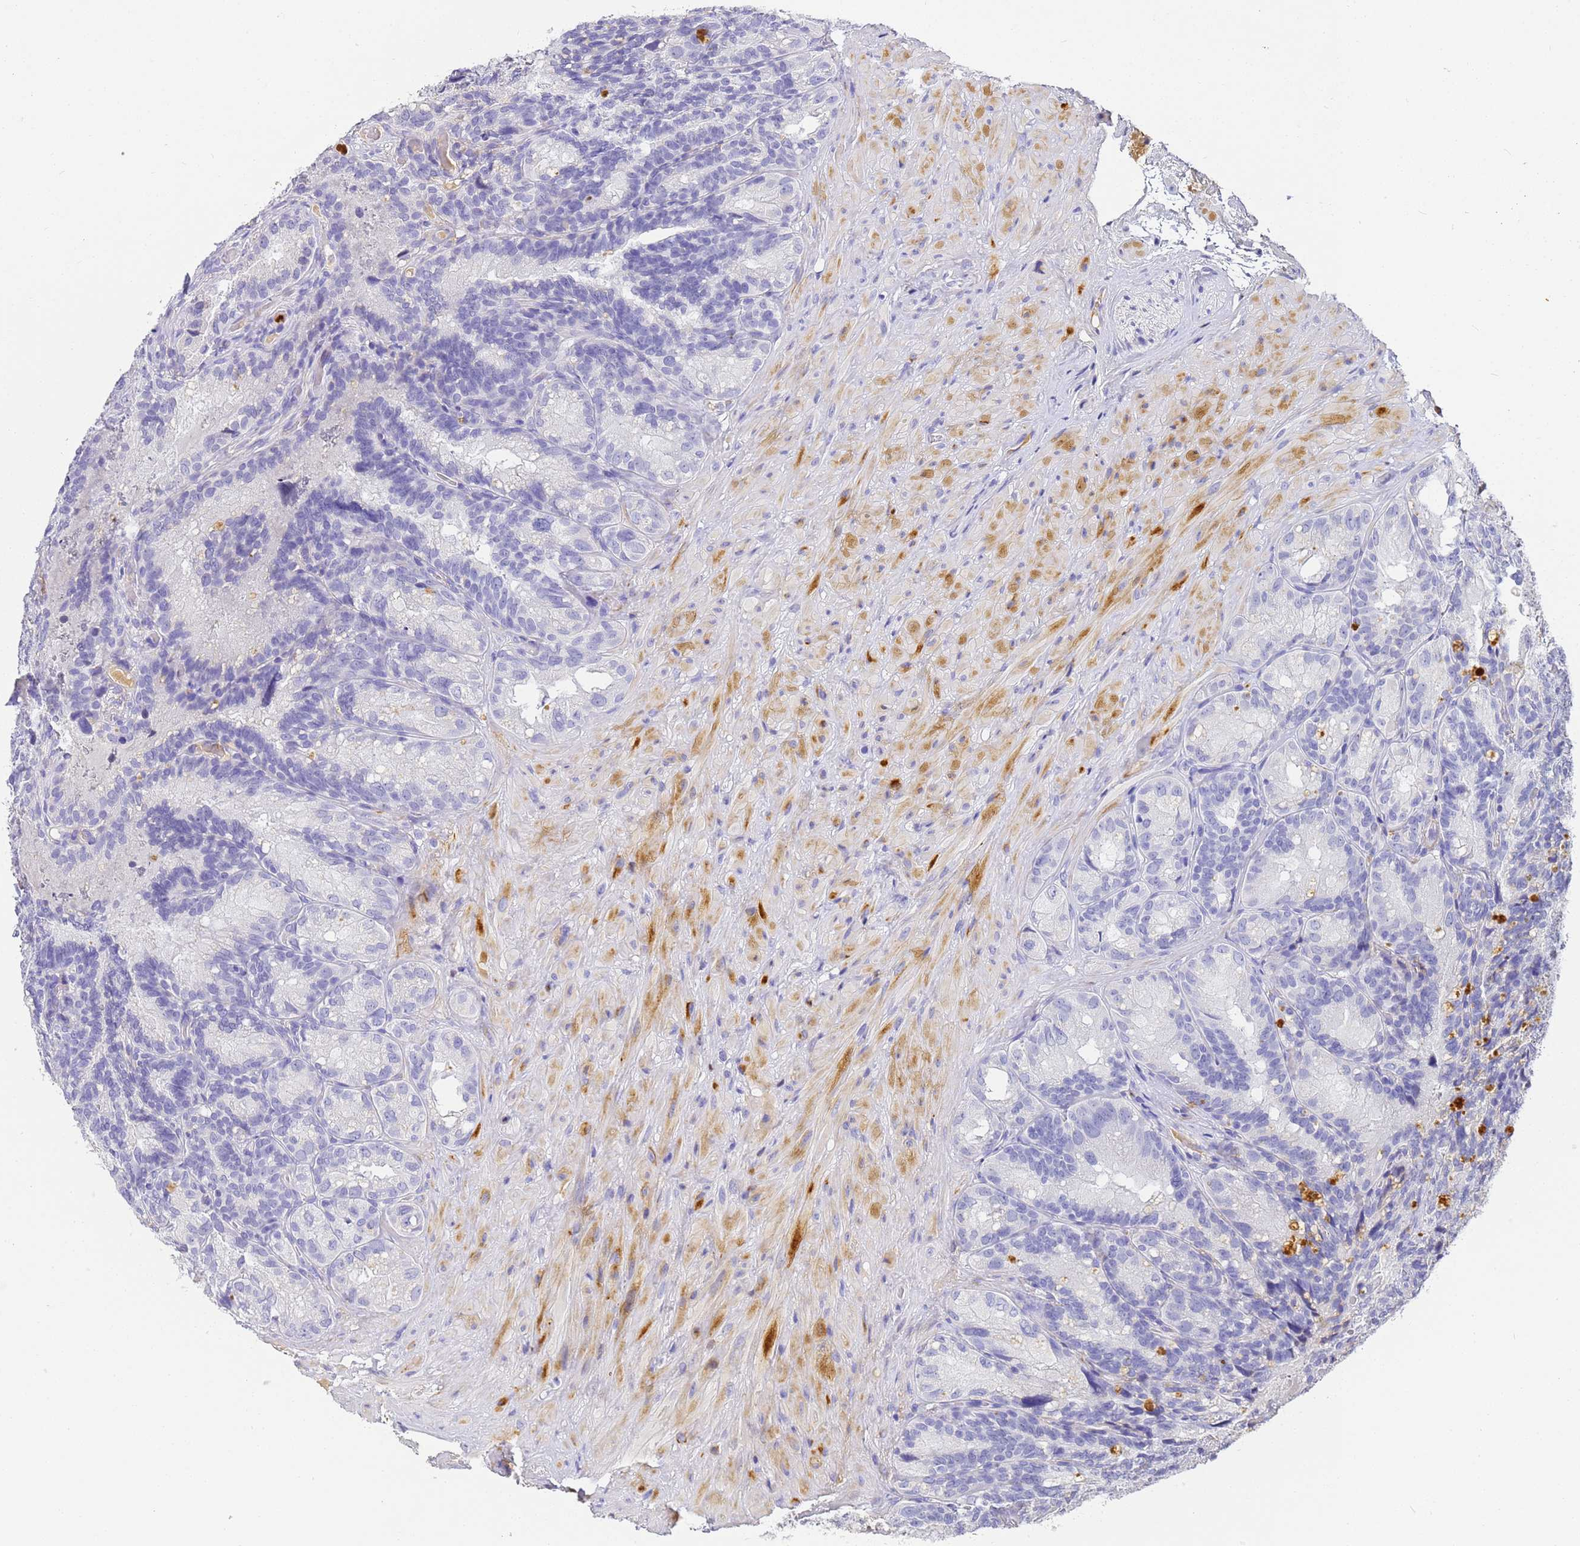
{"staining": {"intensity": "negative", "quantity": "none", "location": "none"}, "tissue": "seminal vesicle", "cell_type": "Glandular cells", "image_type": "normal", "snomed": [{"axis": "morphology", "description": "Normal tissue, NOS"}, {"axis": "topography", "description": "Seminal veicle"}], "caption": "This is an immunohistochemistry (IHC) histopathology image of normal human seminal vesicle. There is no staining in glandular cells.", "gene": "CFHR1", "patient": {"sex": "male", "age": 60}}